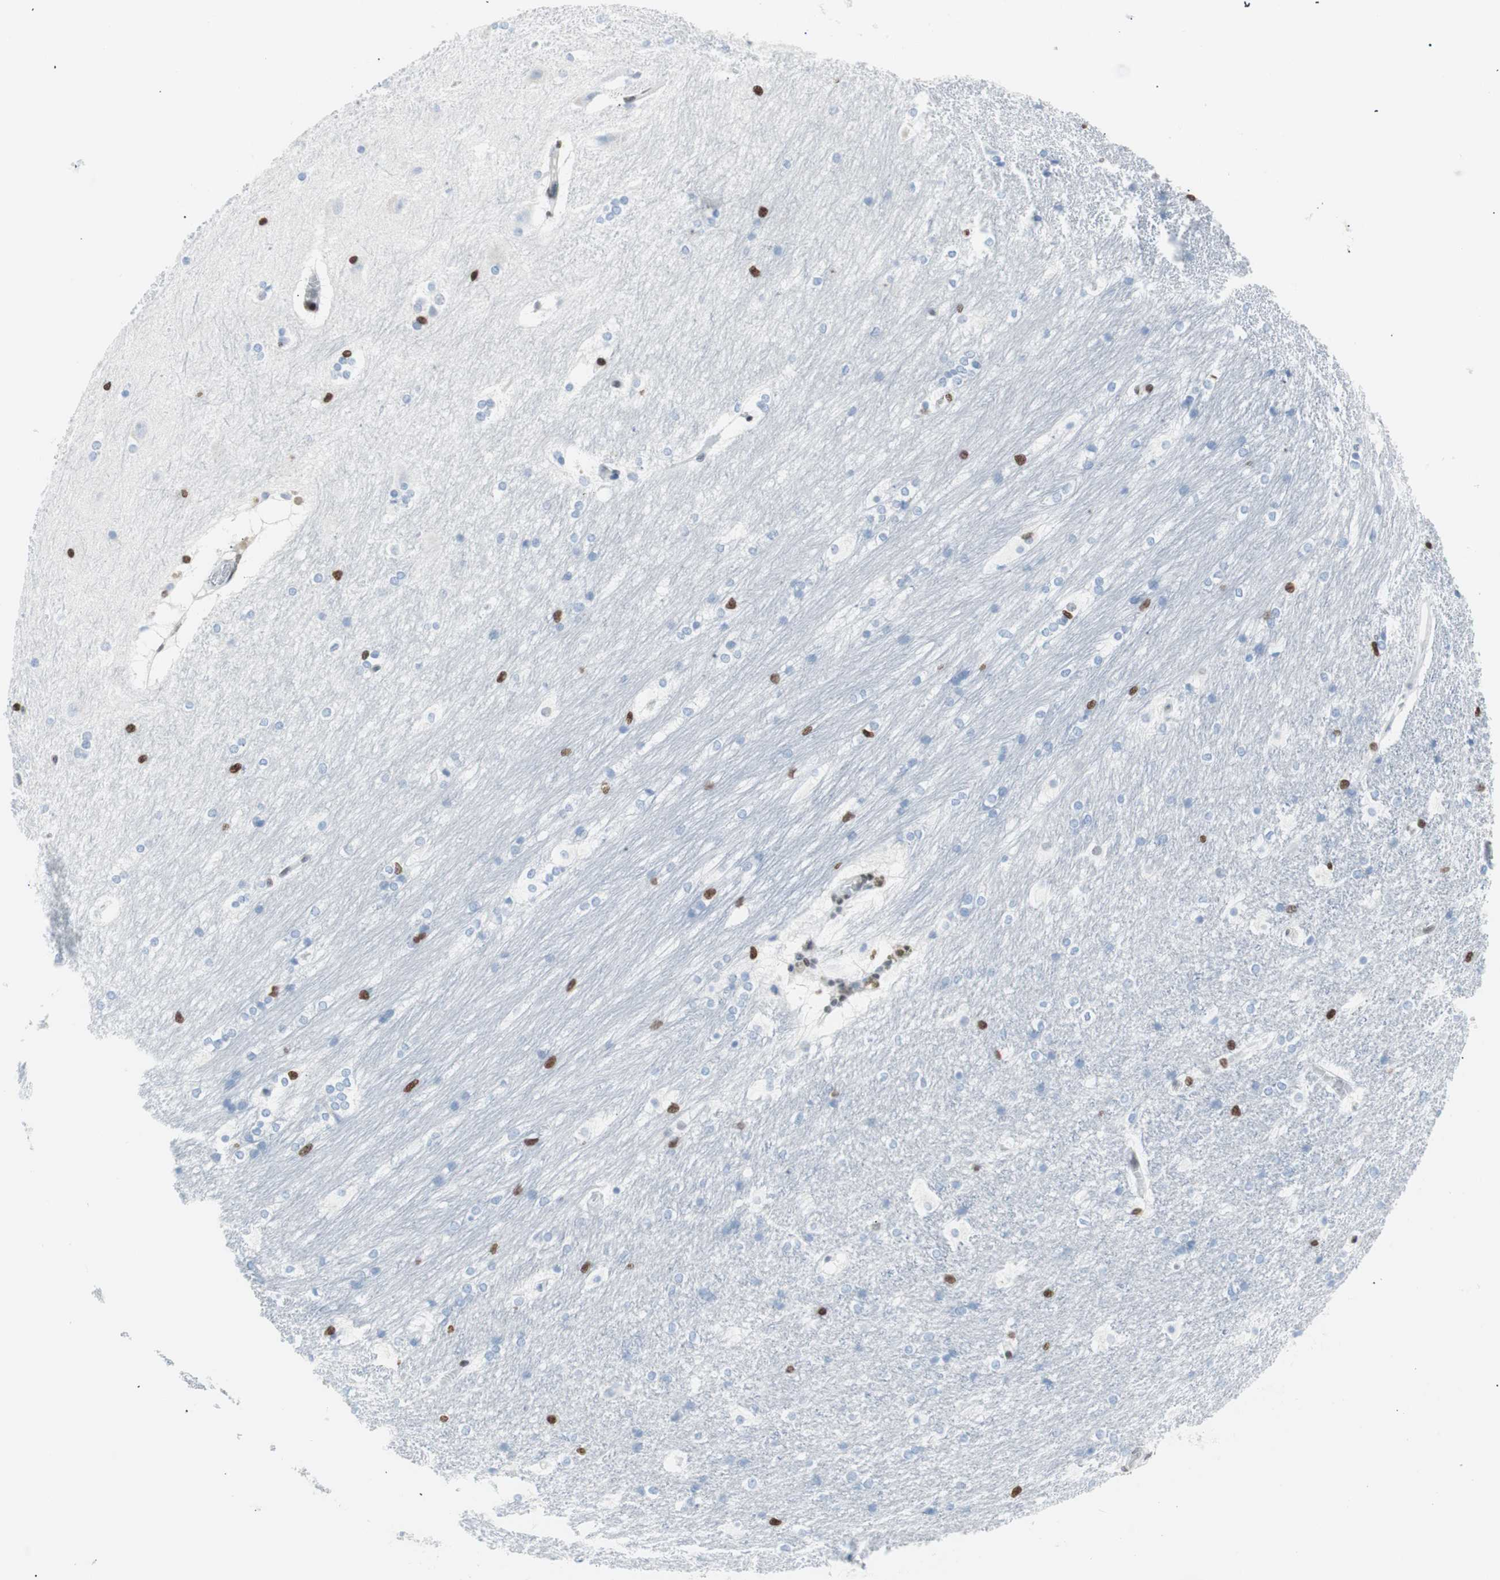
{"staining": {"intensity": "moderate", "quantity": "<25%", "location": "nuclear"}, "tissue": "hippocampus", "cell_type": "Glial cells", "image_type": "normal", "snomed": [{"axis": "morphology", "description": "Normal tissue, NOS"}, {"axis": "topography", "description": "Hippocampus"}], "caption": "Immunohistochemical staining of benign hippocampus demonstrates moderate nuclear protein expression in about <25% of glial cells.", "gene": "CEBPB", "patient": {"sex": "female", "age": 19}}